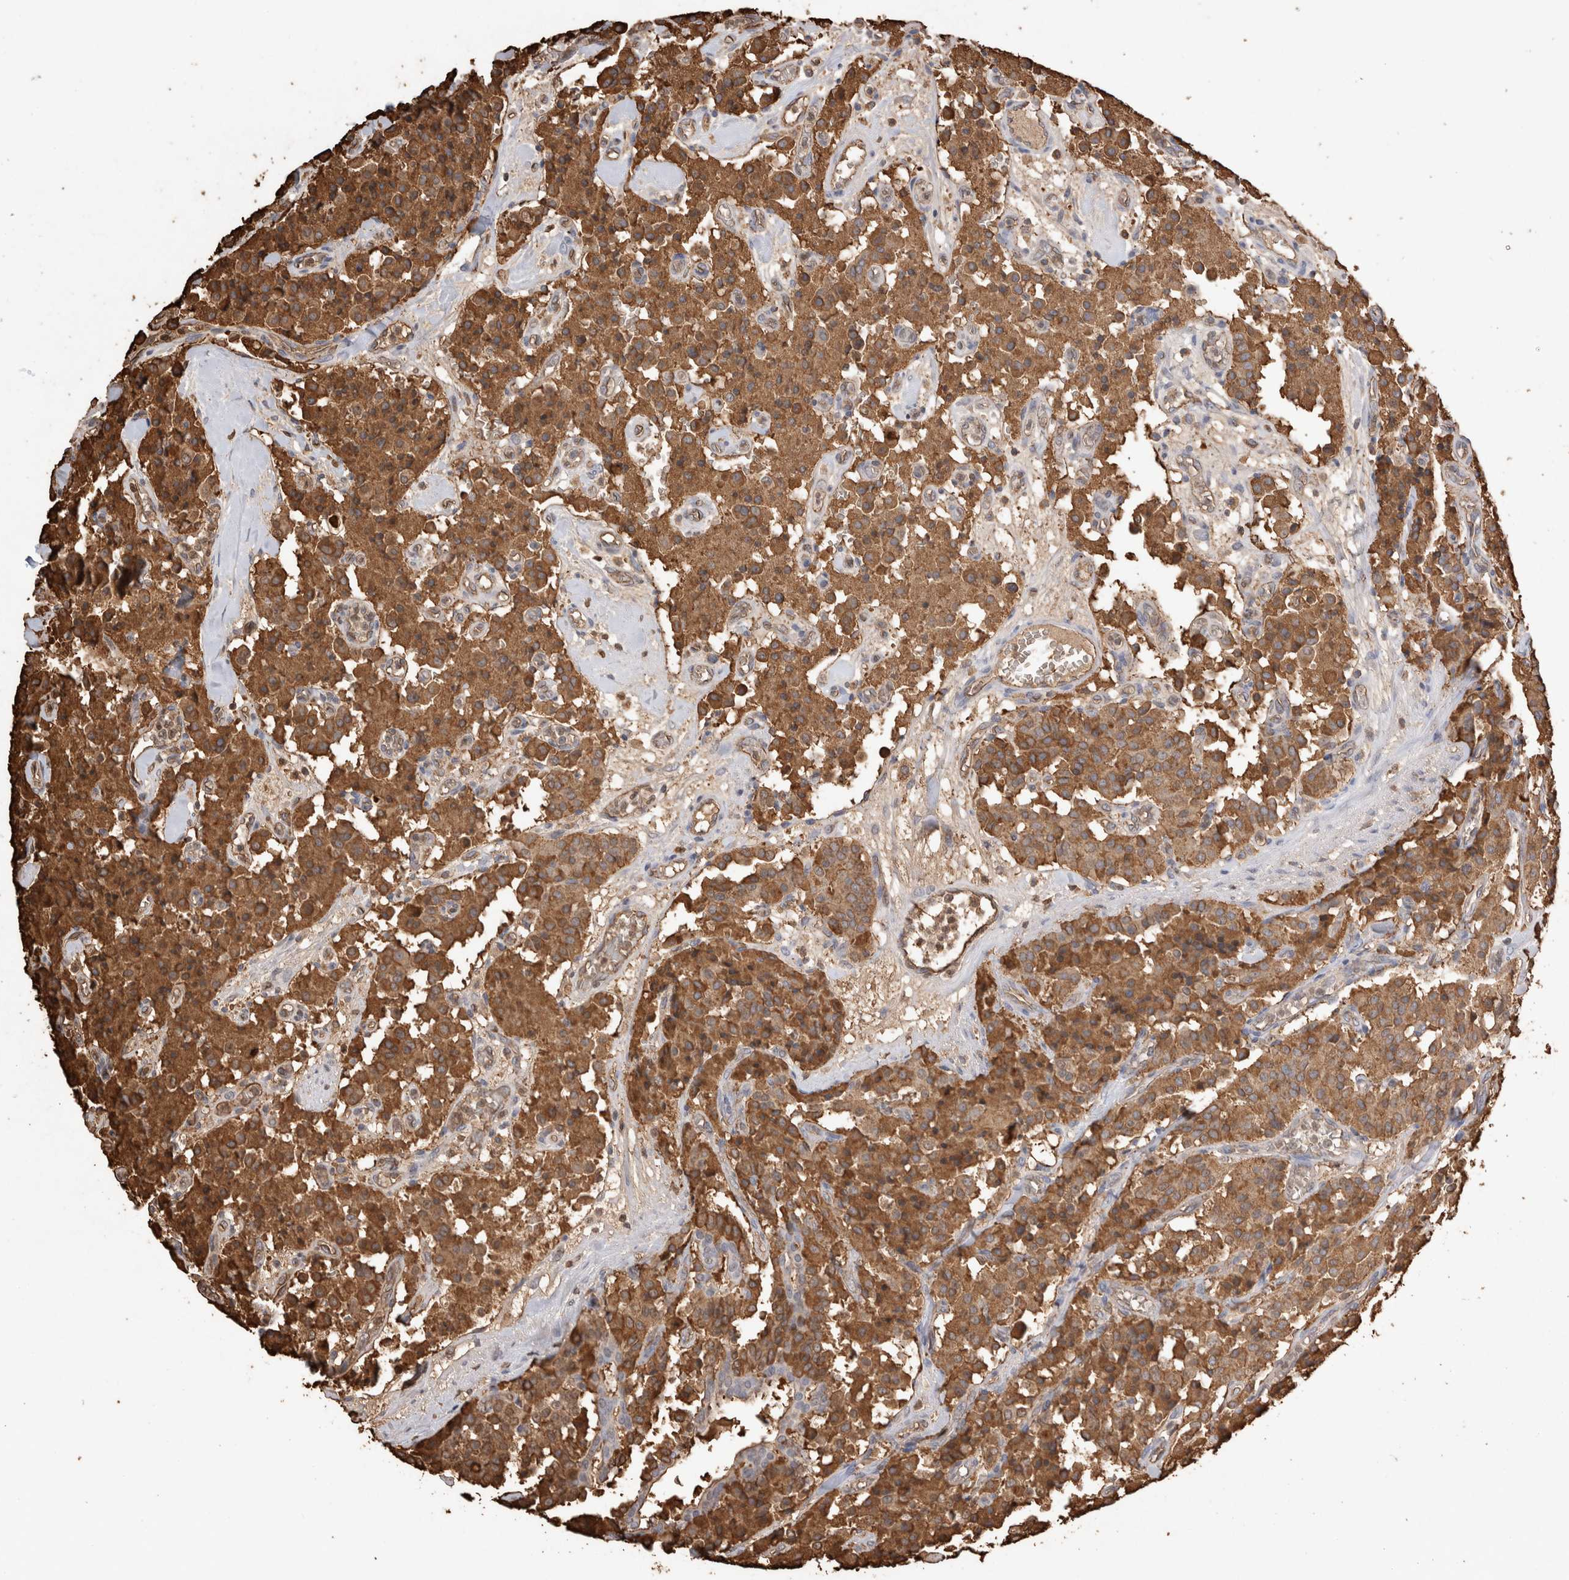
{"staining": {"intensity": "strong", "quantity": ">75%", "location": "cytoplasmic/membranous"}, "tissue": "carcinoid", "cell_type": "Tumor cells", "image_type": "cancer", "snomed": [{"axis": "morphology", "description": "Carcinoid, malignant, NOS"}, {"axis": "topography", "description": "Lung"}], "caption": "Immunohistochemical staining of human carcinoid demonstrates strong cytoplasmic/membranous protein staining in approximately >75% of tumor cells.", "gene": "IL17RC", "patient": {"sex": "male", "age": 30}}